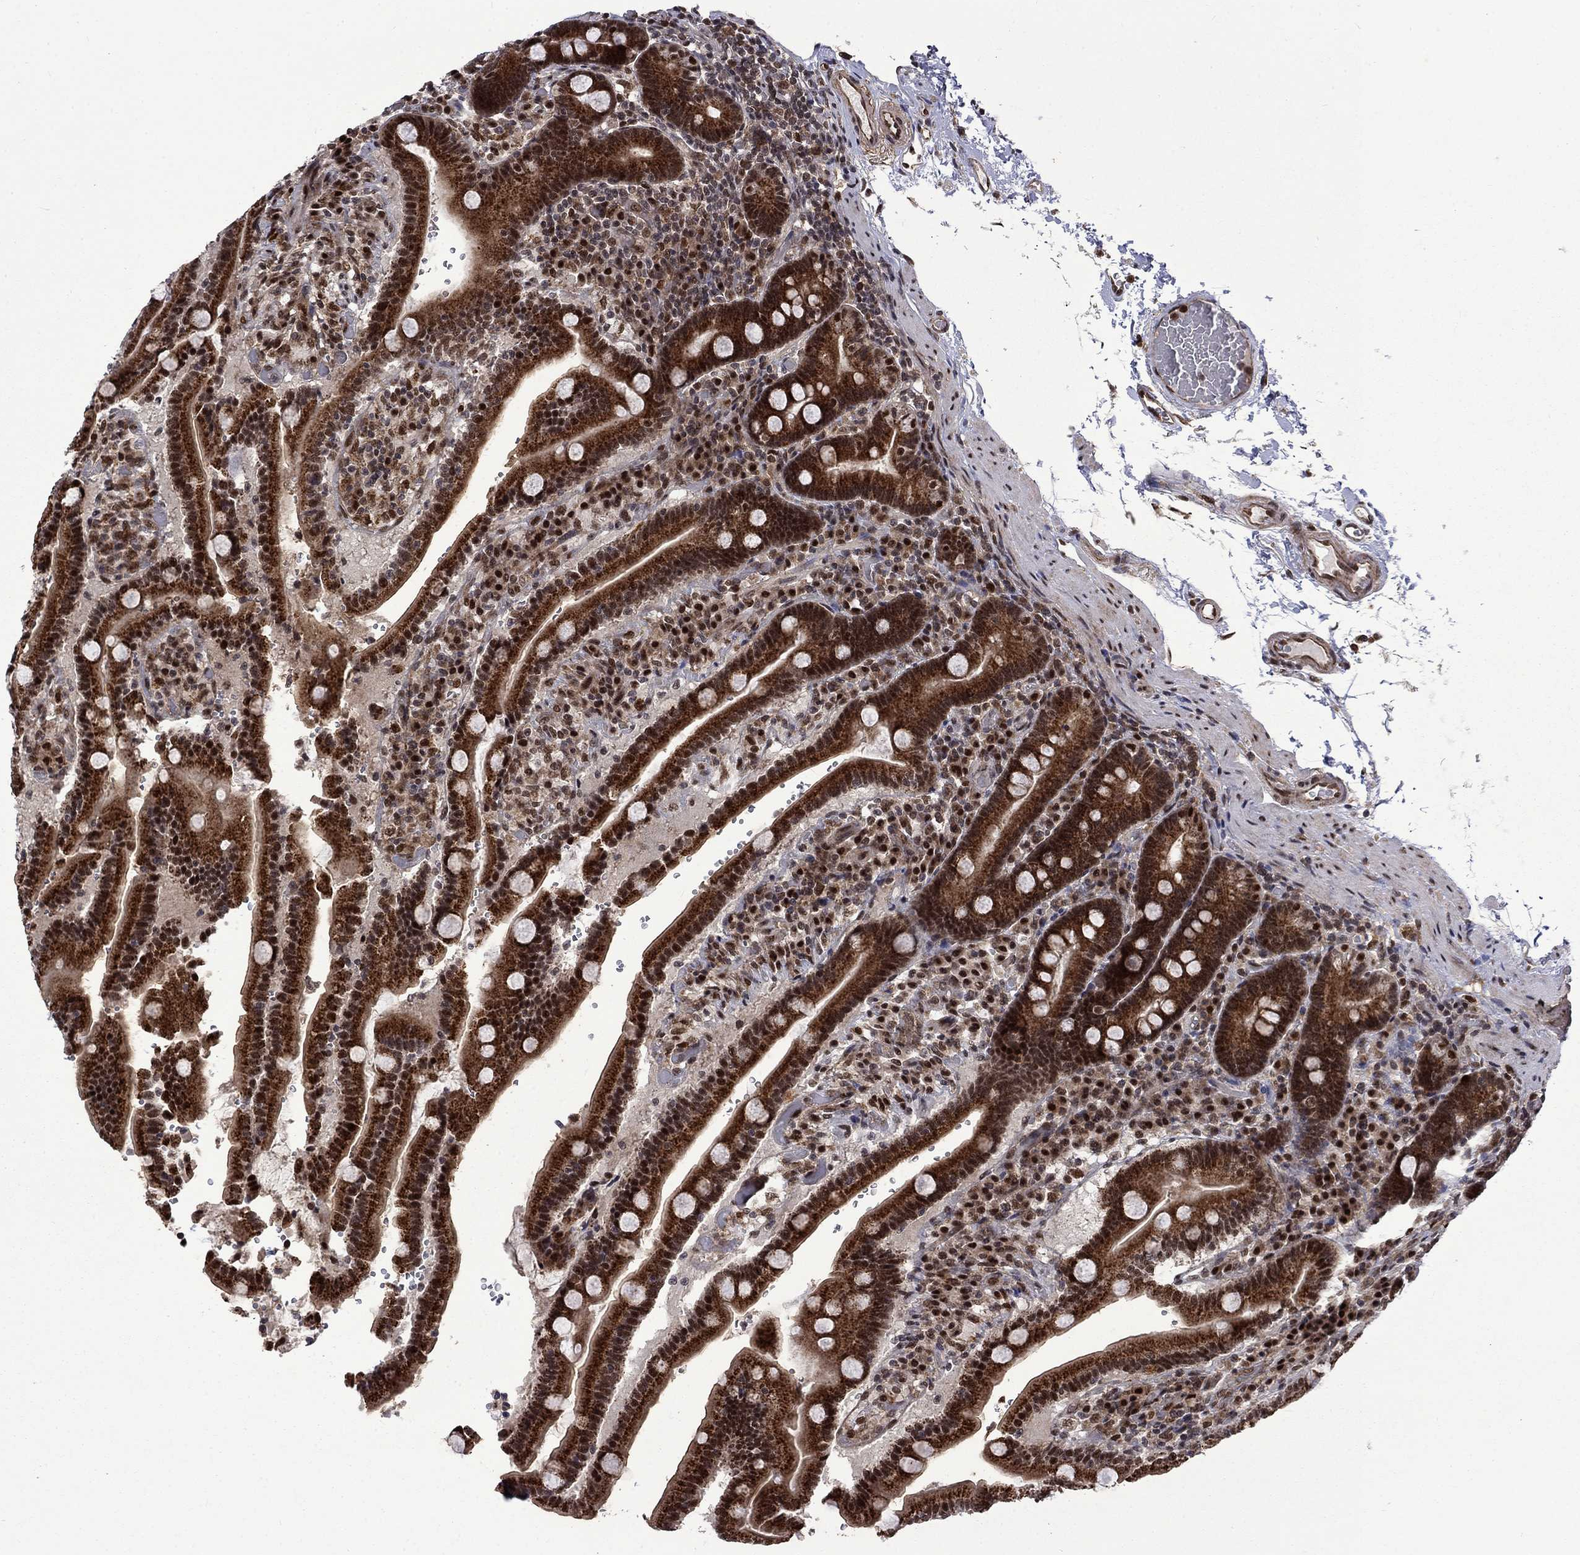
{"staining": {"intensity": "strong", "quantity": ">75%", "location": "cytoplasmic/membranous,nuclear"}, "tissue": "duodenum", "cell_type": "Glandular cells", "image_type": "normal", "snomed": [{"axis": "morphology", "description": "Normal tissue, NOS"}, {"axis": "topography", "description": "Duodenum"}], "caption": "Glandular cells show strong cytoplasmic/membranous,nuclear positivity in about >75% of cells in unremarkable duodenum. (DAB IHC with brightfield microscopy, high magnification).", "gene": "KPNA3", "patient": {"sex": "female", "age": 62}}